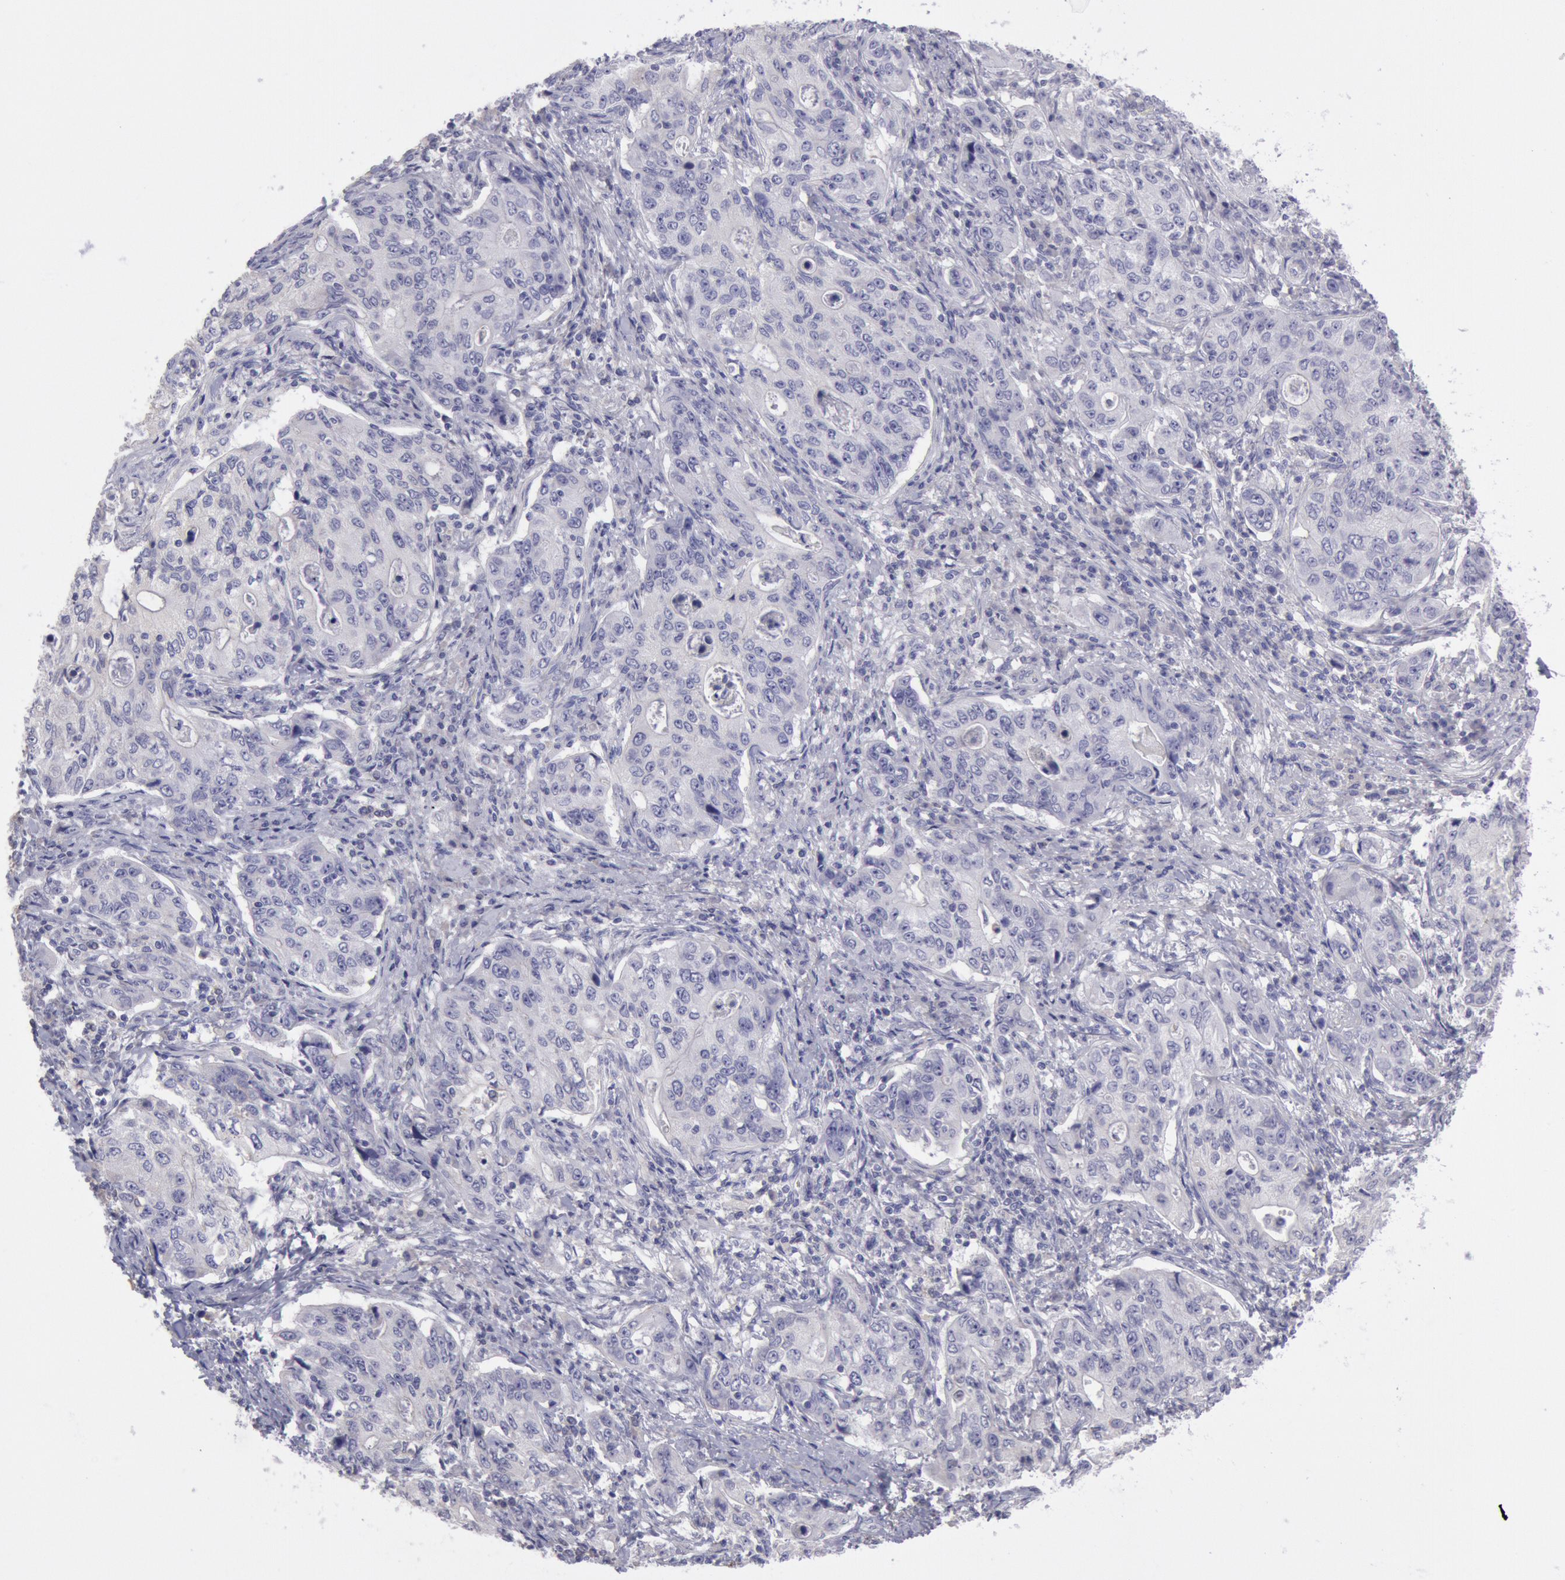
{"staining": {"intensity": "negative", "quantity": "none", "location": "none"}, "tissue": "stomach cancer", "cell_type": "Tumor cells", "image_type": "cancer", "snomed": [{"axis": "morphology", "description": "Adenocarcinoma, NOS"}, {"axis": "topography", "description": "Esophagus"}, {"axis": "topography", "description": "Stomach"}], "caption": "Immunohistochemistry image of neoplastic tissue: stomach adenocarcinoma stained with DAB displays no significant protein expression in tumor cells.", "gene": "MYH7", "patient": {"sex": "male", "age": 74}}